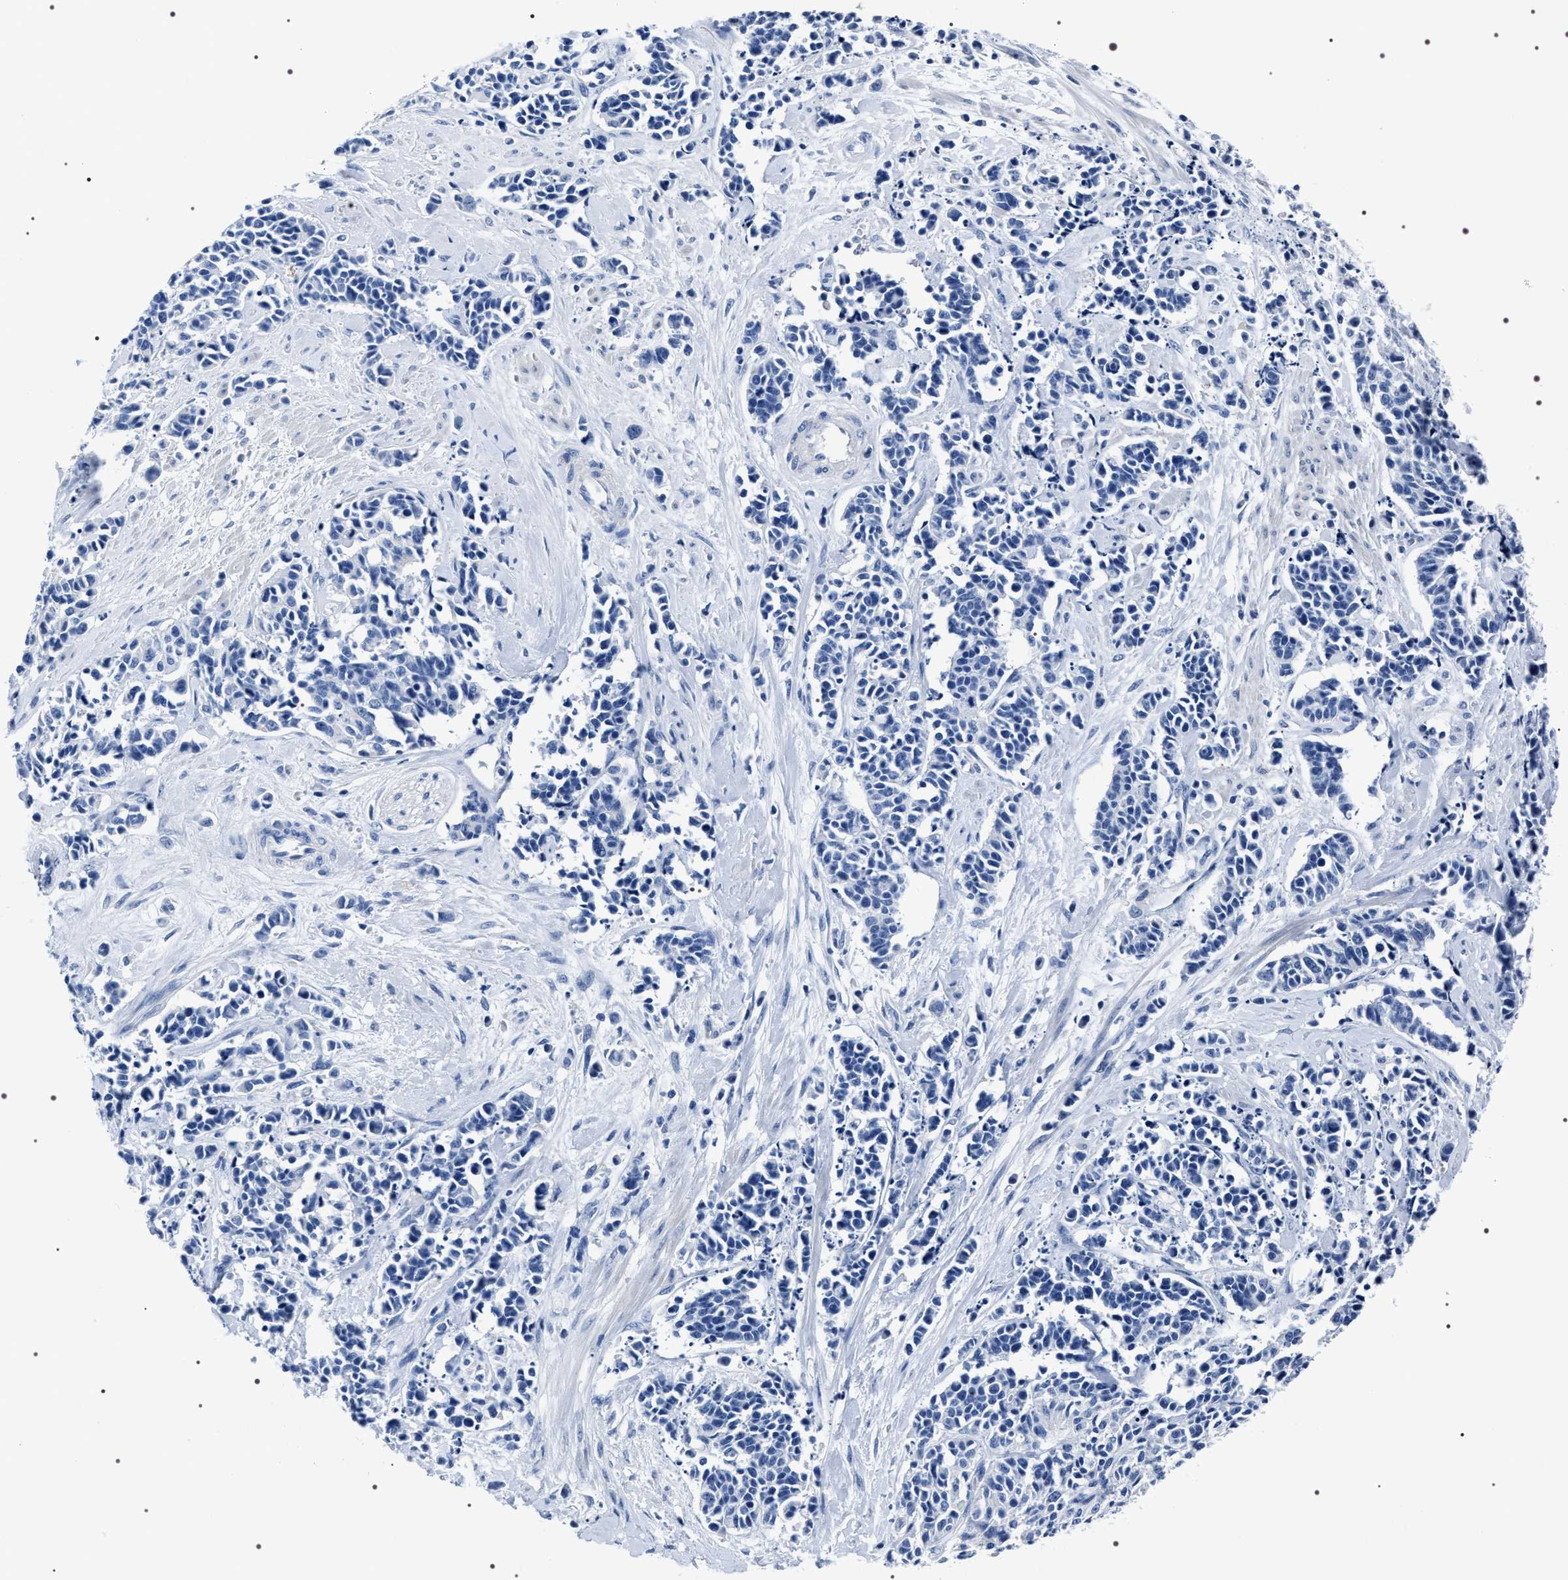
{"staining": {"intensity": "negative", "quantity": "none", "location": "none"}, "tissue": "cervical cancer", "cell_type": "Tumor cells", "image_type": "cancer", "snomed": [{"axis": "morphology", "description": "Squamous cell carcinoma, NOS"}, {"axis": "topography", "description": "Cervix"}], "caption": "DAB (3,3'-diaminobenzidine) immunohistochemical staining of cervical cancer displays no significant staining in tumor cells. (DAB IHC visualized using brightfield microscopy, high magnification).", "gene": "ADH4", "patient": {"sex": "female", "age": 35}}